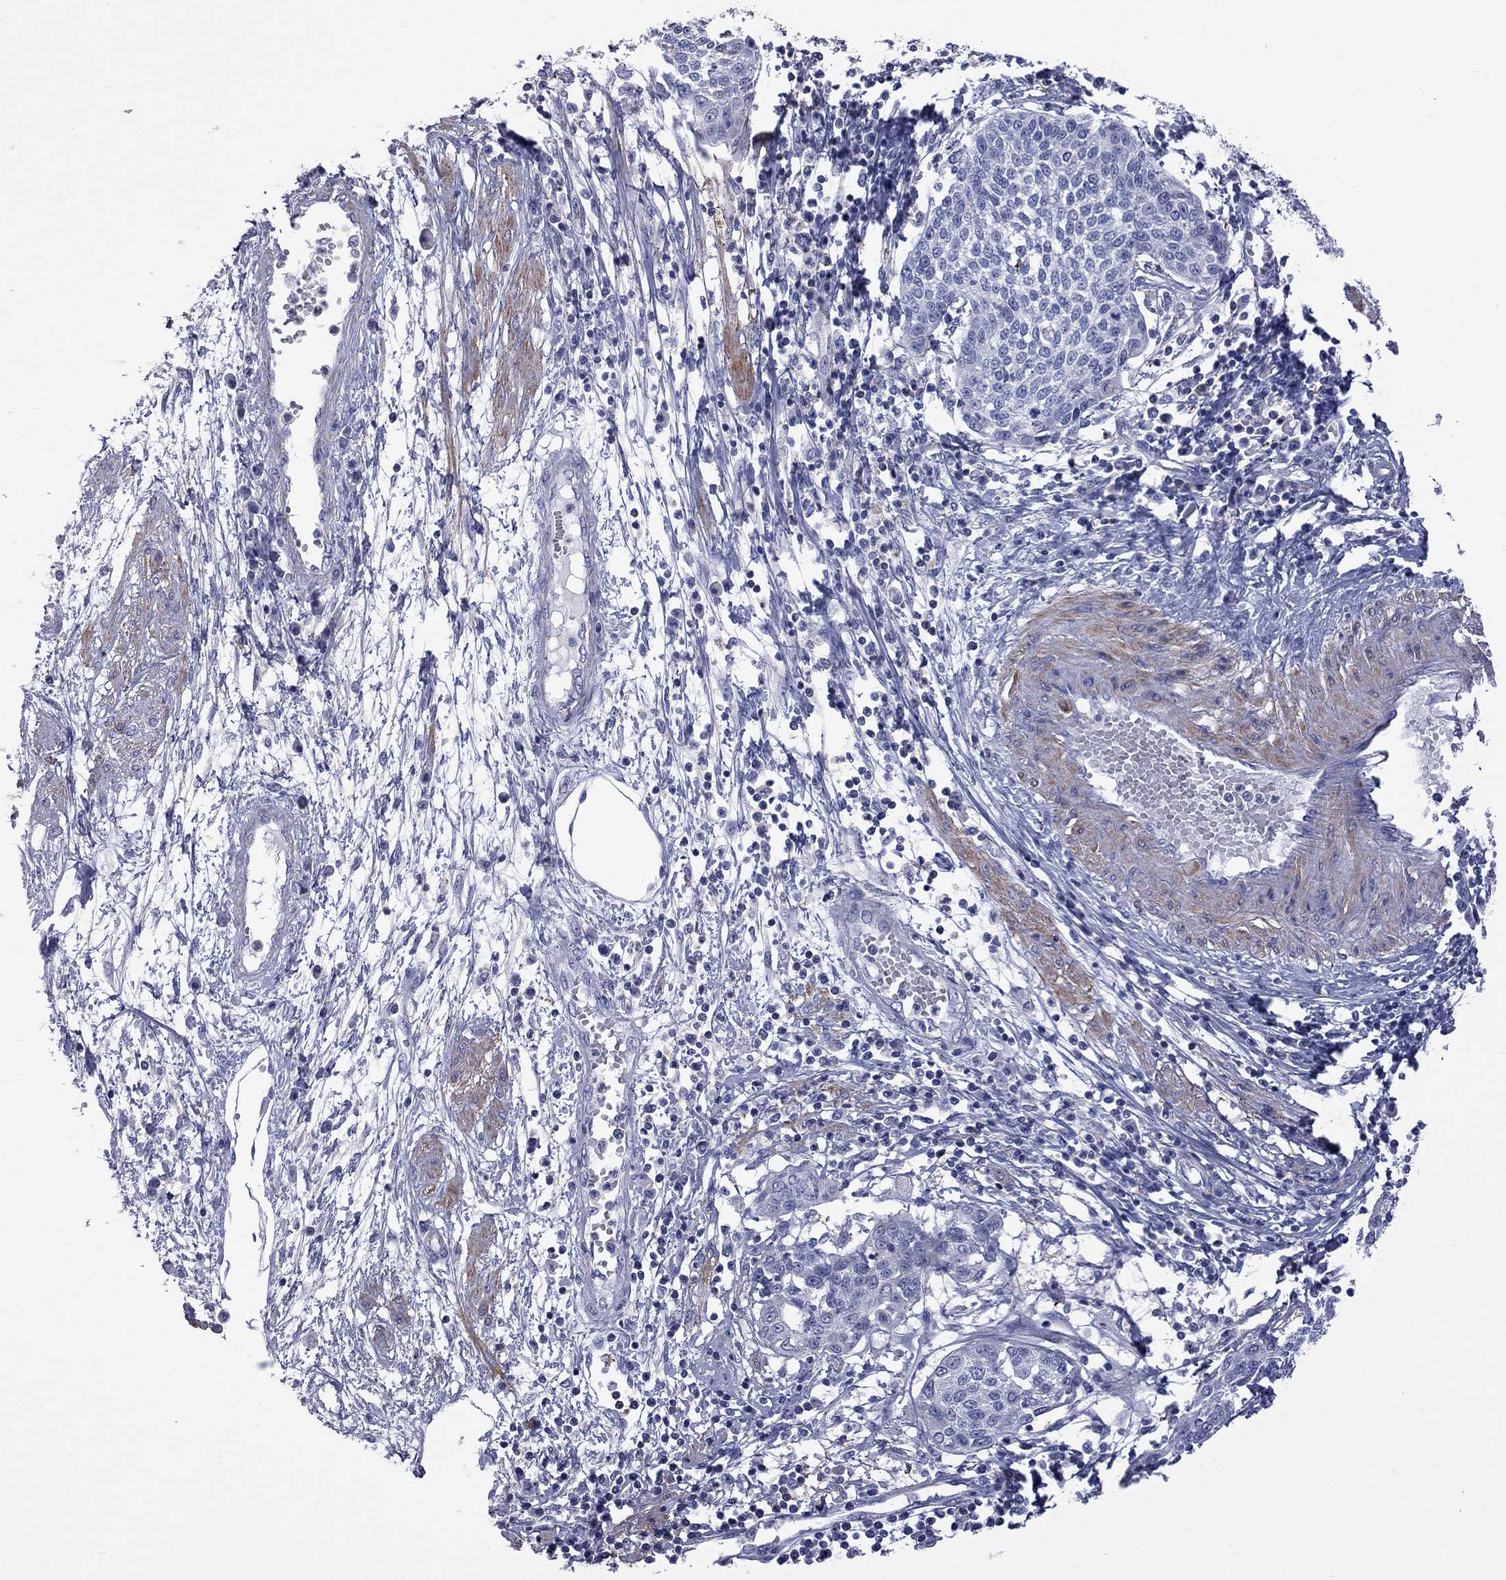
{"staining": {"intensity": "negative", "quantity": "none", "location": "none"}, "tissue": "cervical cancer", "cell_type": "Tumor cells", "image_type": "cancer", "snomed": [{"axis": "morphology", "description": "Squamous cell carcinoma, NOS"}, {"axis": "topography", "description": "Cervix"}], "caption": "The photomicrograph exhibits no significant positivity in tumor cells of squamous cell carcinoma (cervical).", "gene": "S100A3", "patient": {"sex": "female", "age": 34}}